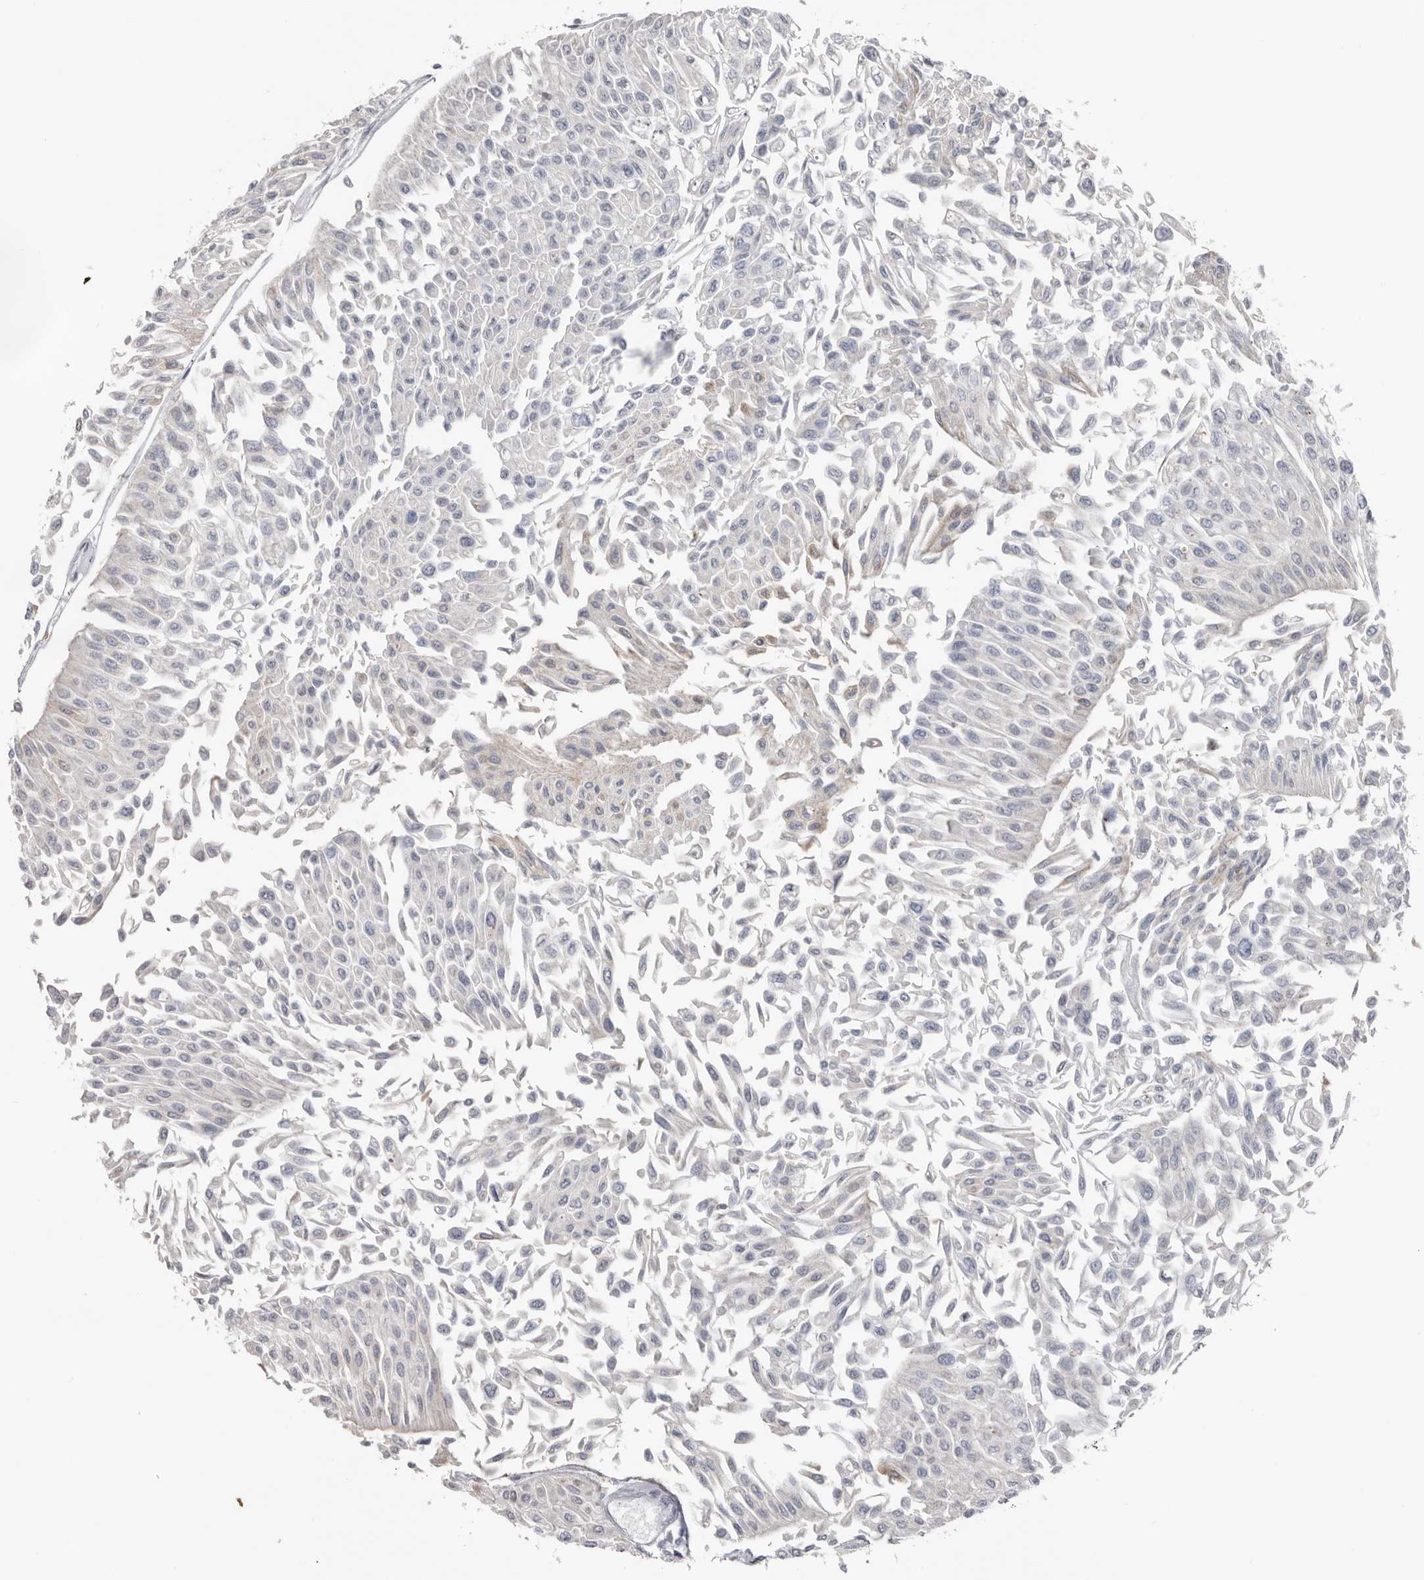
{"staining": {"intensity": "negative", "quantity": "none", "location": "none"}, "tissue": "urothelial cancer", "cell_type": "Tumor cells", "image_type": "cancer", "snomed": [{"axis": "morphology", "description": "Urothelial carcinoma, Low grade"}, {"axis": "topography", "description": "Urinary bladder"}], "caption": "Urothelial carcinoma (low-grade) was stained to show a protein in brown. There is no significant staining in tumor cells.", "gene": "FABP7", "patient": {"sex": "male", "age": 67}}